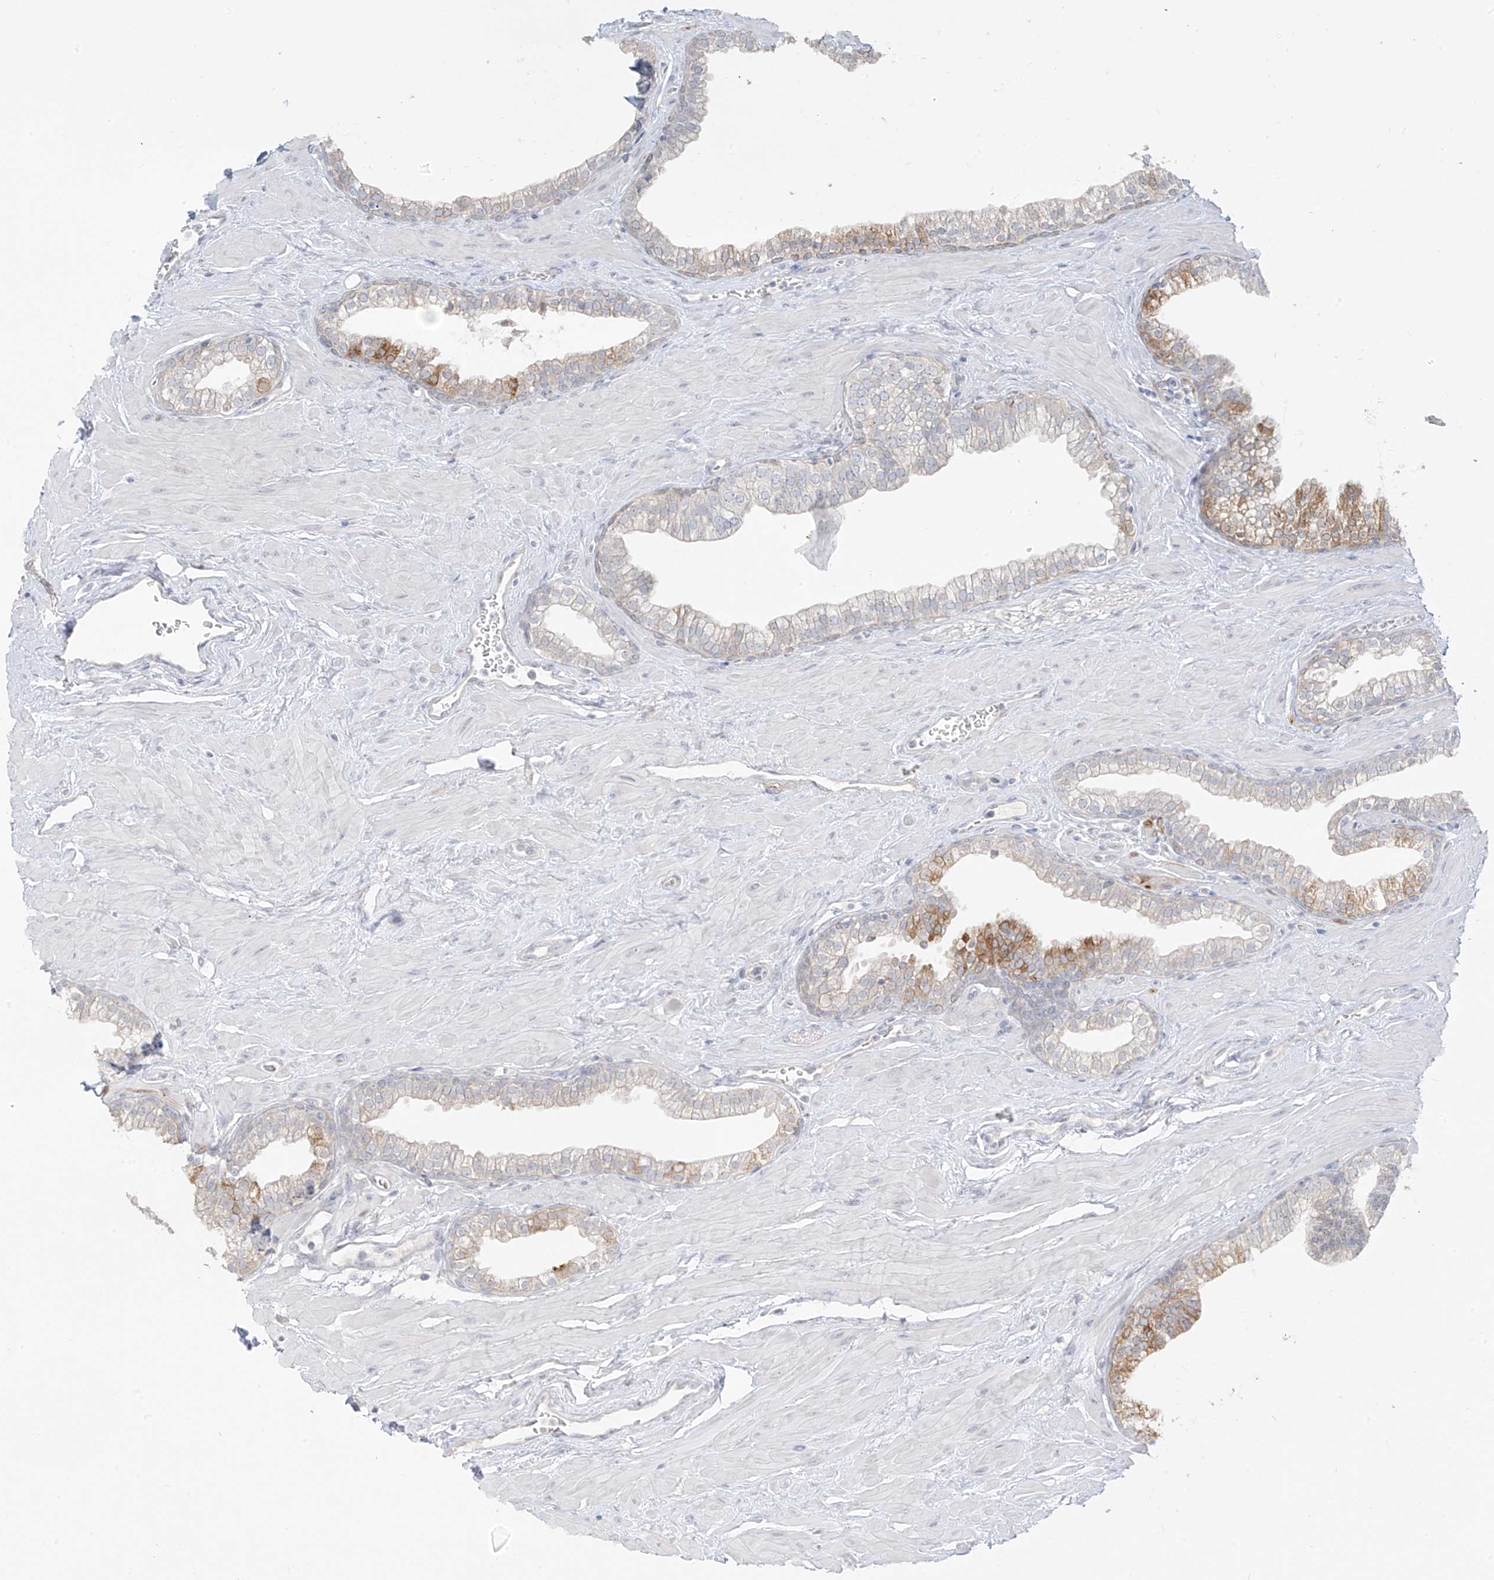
{"staining": {"intensity": "strong", "quantity": "<25%", "location": "cytoplasmic/membranous"}, "tissue": "prostate", "cell_type": "Glandular cells", "image_type": "normal", "snomed": [{"axis": "morphology", "description": "Normal tissue, NOS"}, {"axis": "morphology", "description": "Urothelial carcinoma, Low grade"}, {"axis": "topography", "description": "Urinary bladder"}, {"axis": "topography", "description": "Prostate"}], "caption": "An IHC micrograph of normal tissue is shown. Protein staining in brown labels strong cytoplasmic/membranous positivity in prostate within glandular cells.", "gene": "DCDC2", "patient": {"sex": "male", "age": 60}}